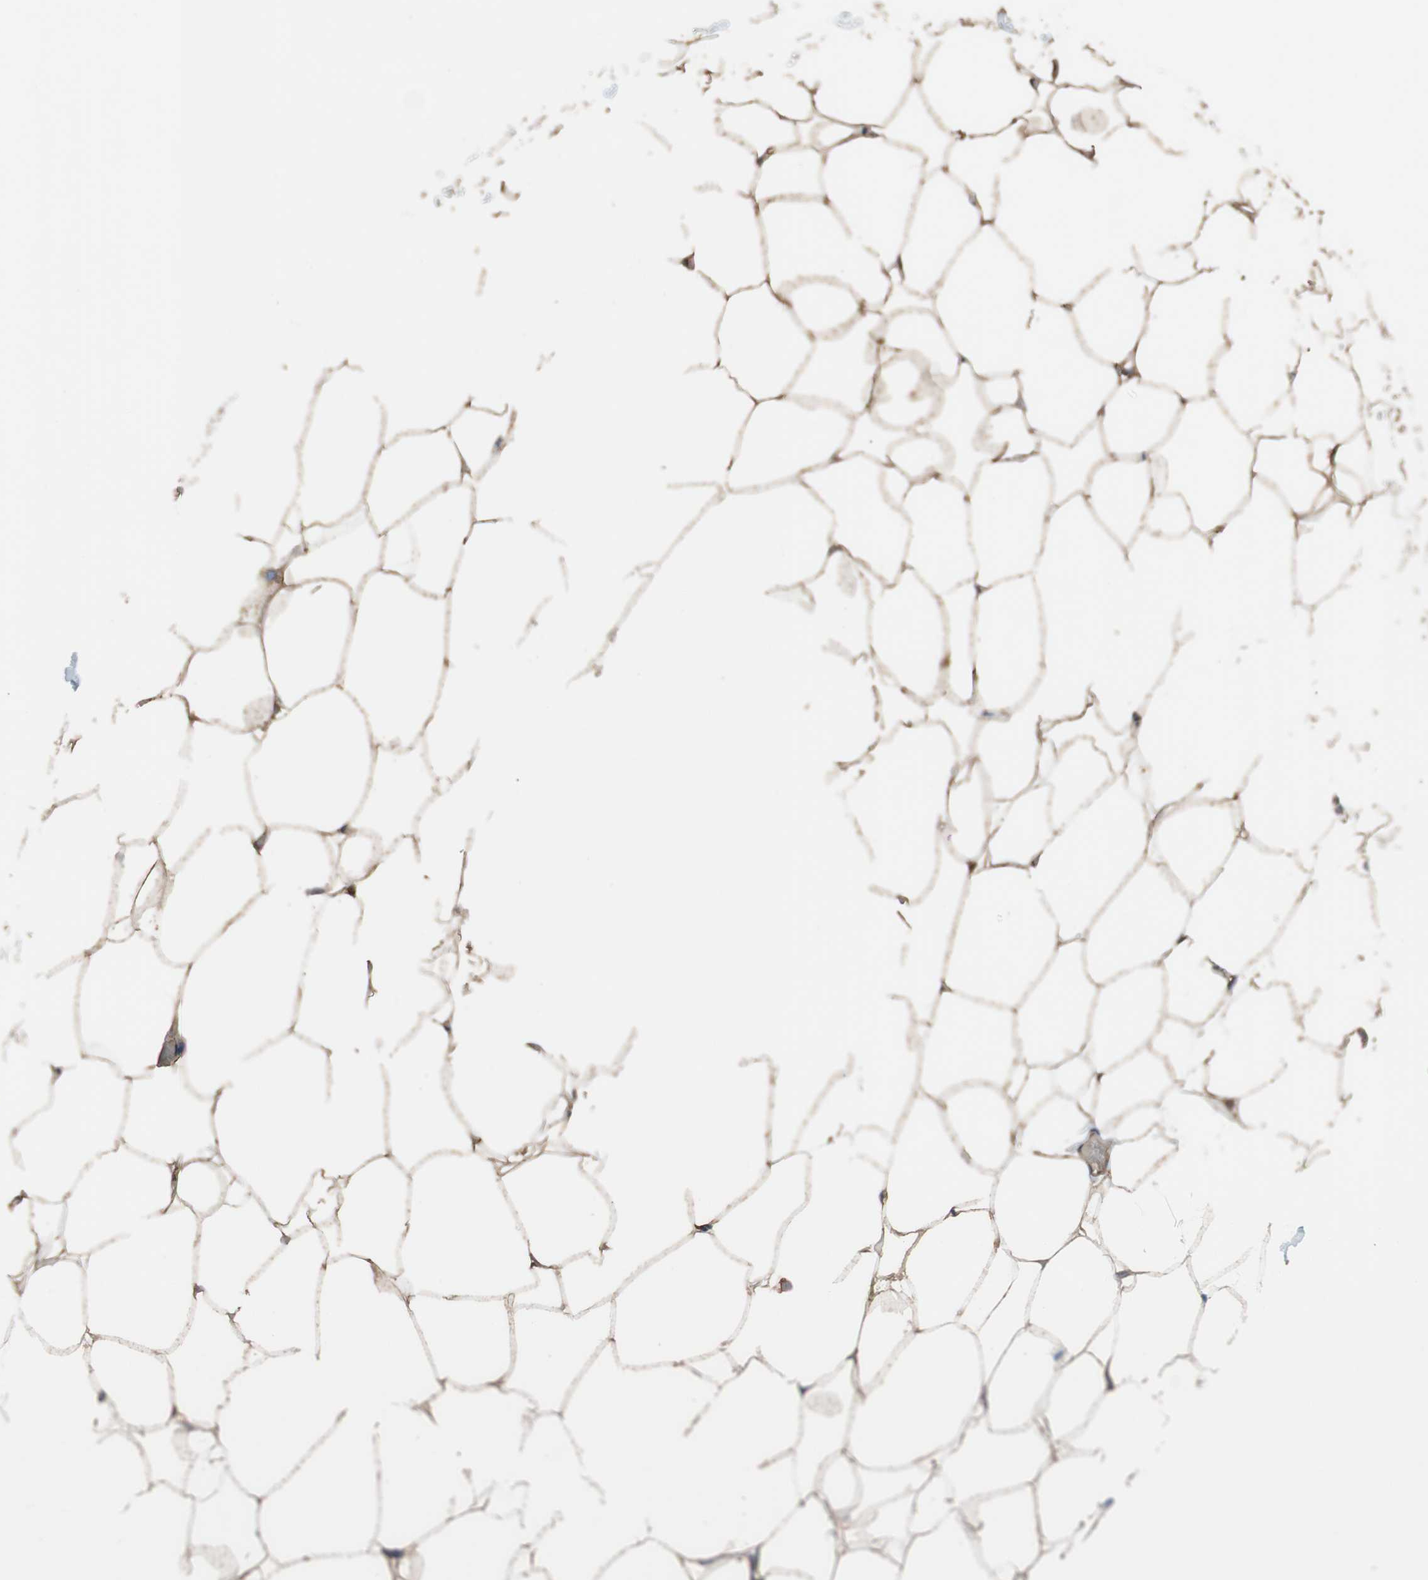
{"staining": {"intensity": "moderate", "quantity": ">75%", "location": "cytoplasmic/membranous"}, "tissue": "adipose tissue", "cell_type": "Adipocytes", "image_type": "normal", "snomed": [{"axis": "morphology", "description": "Normal tissue, NOS"}, {"axis": "topography", "description": "Breast"}, {"axis": "topography", "description": "Adipose tissue"}], "caption": "This is an image of IHC staining of unremarkable adipose tissue, which shows moderate positivity in the cytoplasmic/membranous of adipocytes.", "gene": "ALDH1A2", "patient": {"sex": "female", "age": 25}}